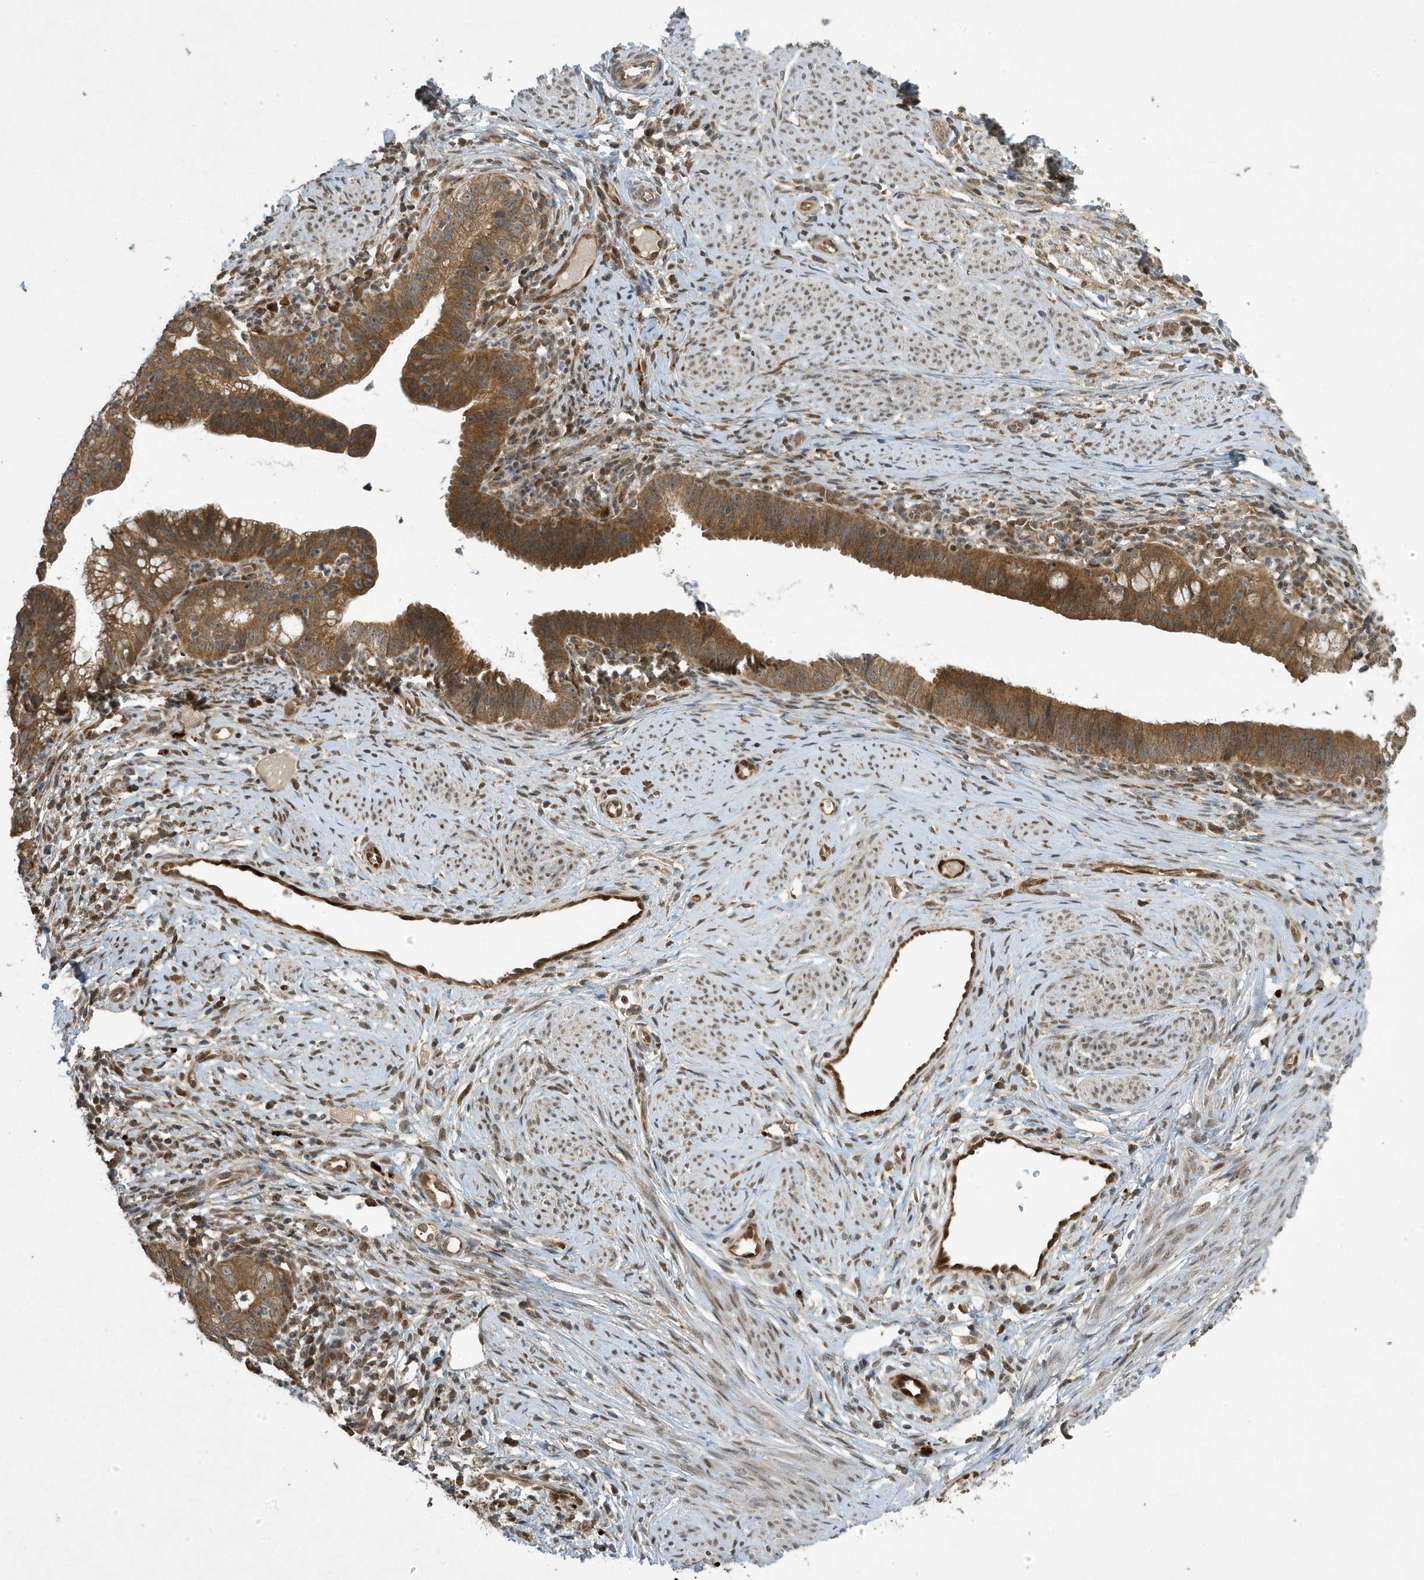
{"staining": {"intensity": "moderate", "quantity": ">75%", "location": "cytoplasmic/membranous"}, "tissue": "cervical cancer", "cell_type": "Tumor cells", "image_type": "cancer", "snomed": [{"axis": "morphology", "description": "Adenocarcinoma, NOS"}, {"axis": "topography", "description": "Cervix"}], "caption": "Cervical cancer was stained to show a protein in brown. There is medium levels of moderate cytoplasmic/membranous positivity in approximately >75% of tumor cells.", "gene": "NCOA7", "patient": {"sex": "female", "age": 36}}